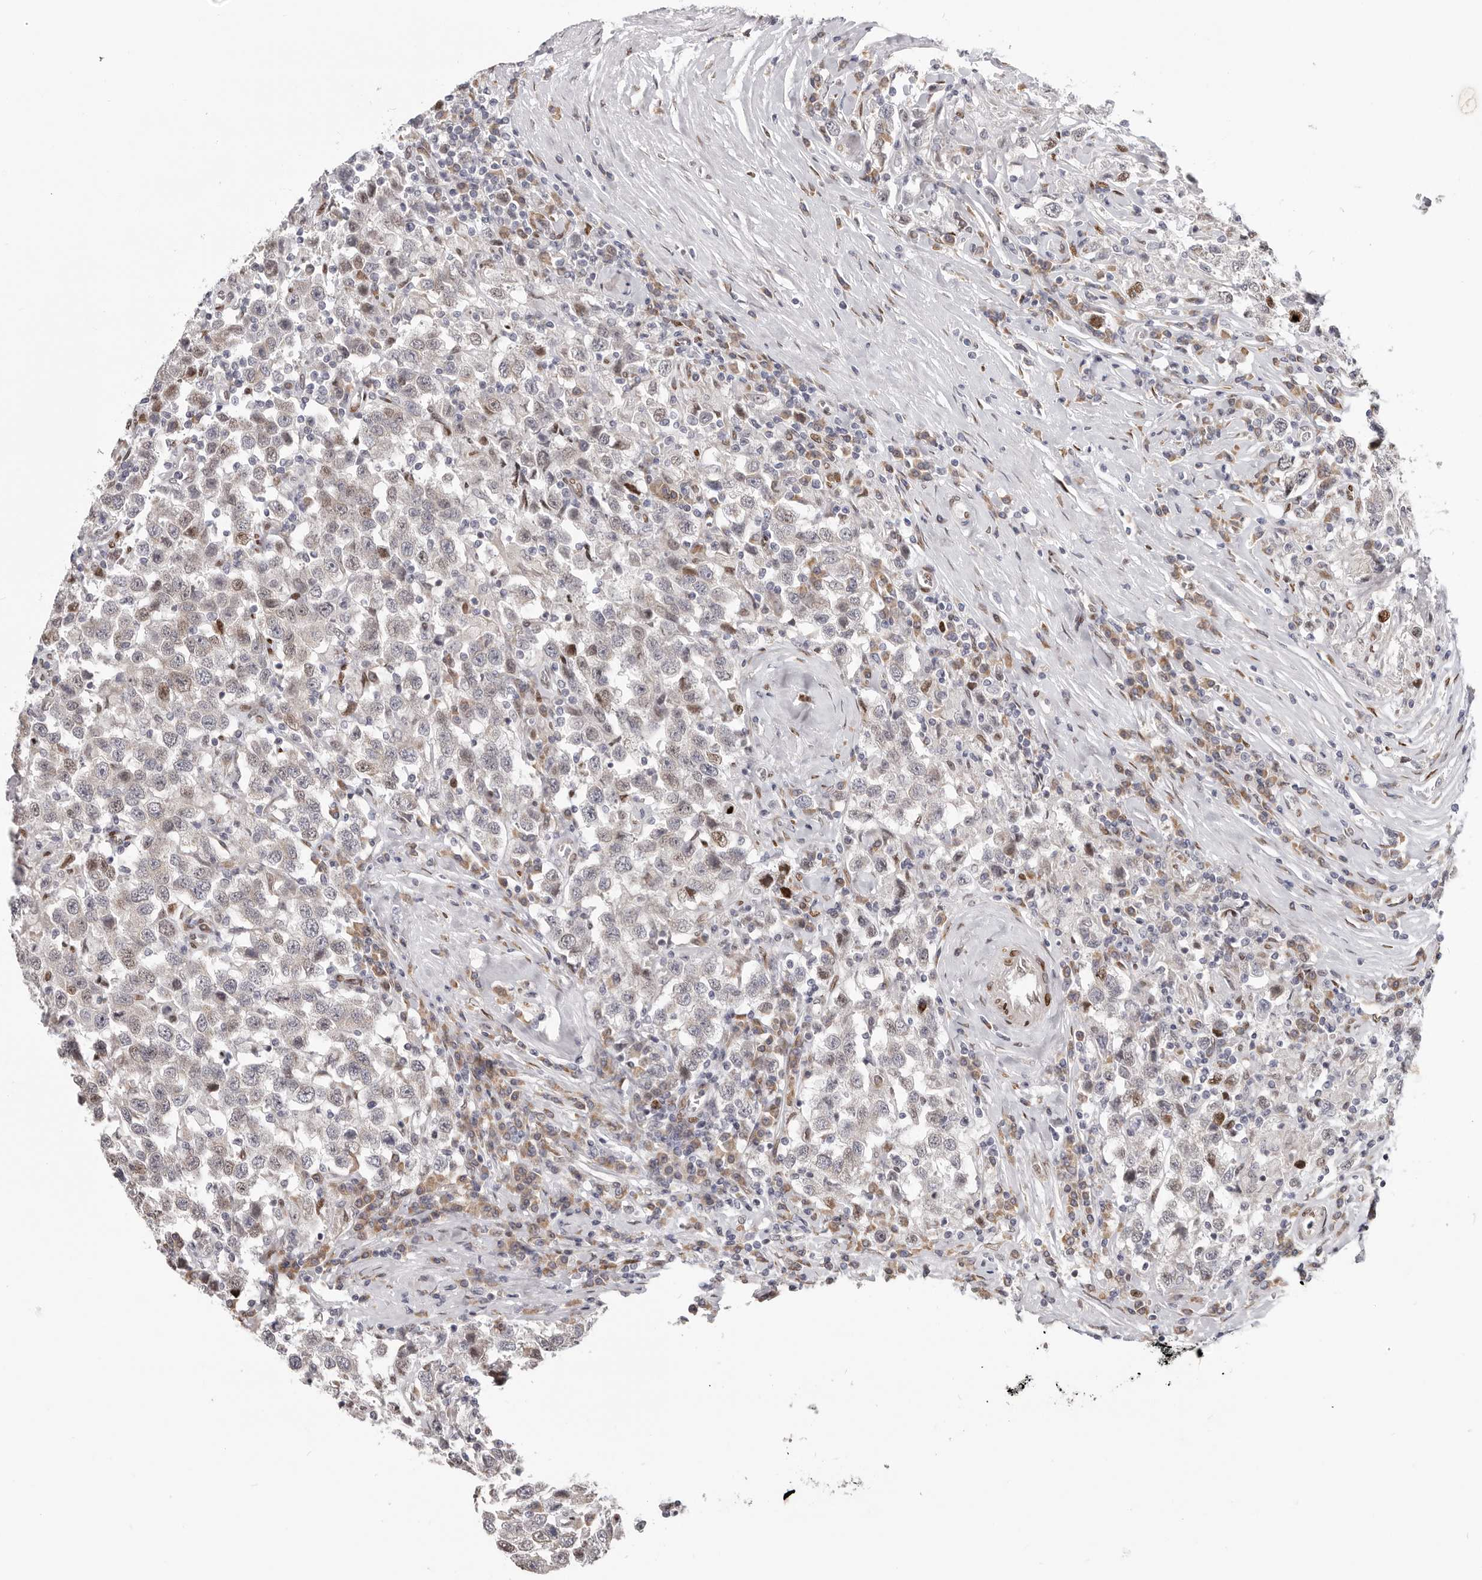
{"staining": {"intensity": "moderate", "quantity": "<25%", "location": "nuclear"}, "tissue": "testis cancer", "cell_type": "Tumor cells", "image_type": "cancer", "snomed": [{"axis": "morphology", "description": "Seminoma, NOS"}, {"axis": "topography", "description": "Testis"}], "caption": "The micrograph demonstrates a brown stain indicating the presence of a protein in the nuclear of tumor cells in testis cancer (seminoma).", "gene": "SRP19", "patient": {"sex": "male", "age": 41}}